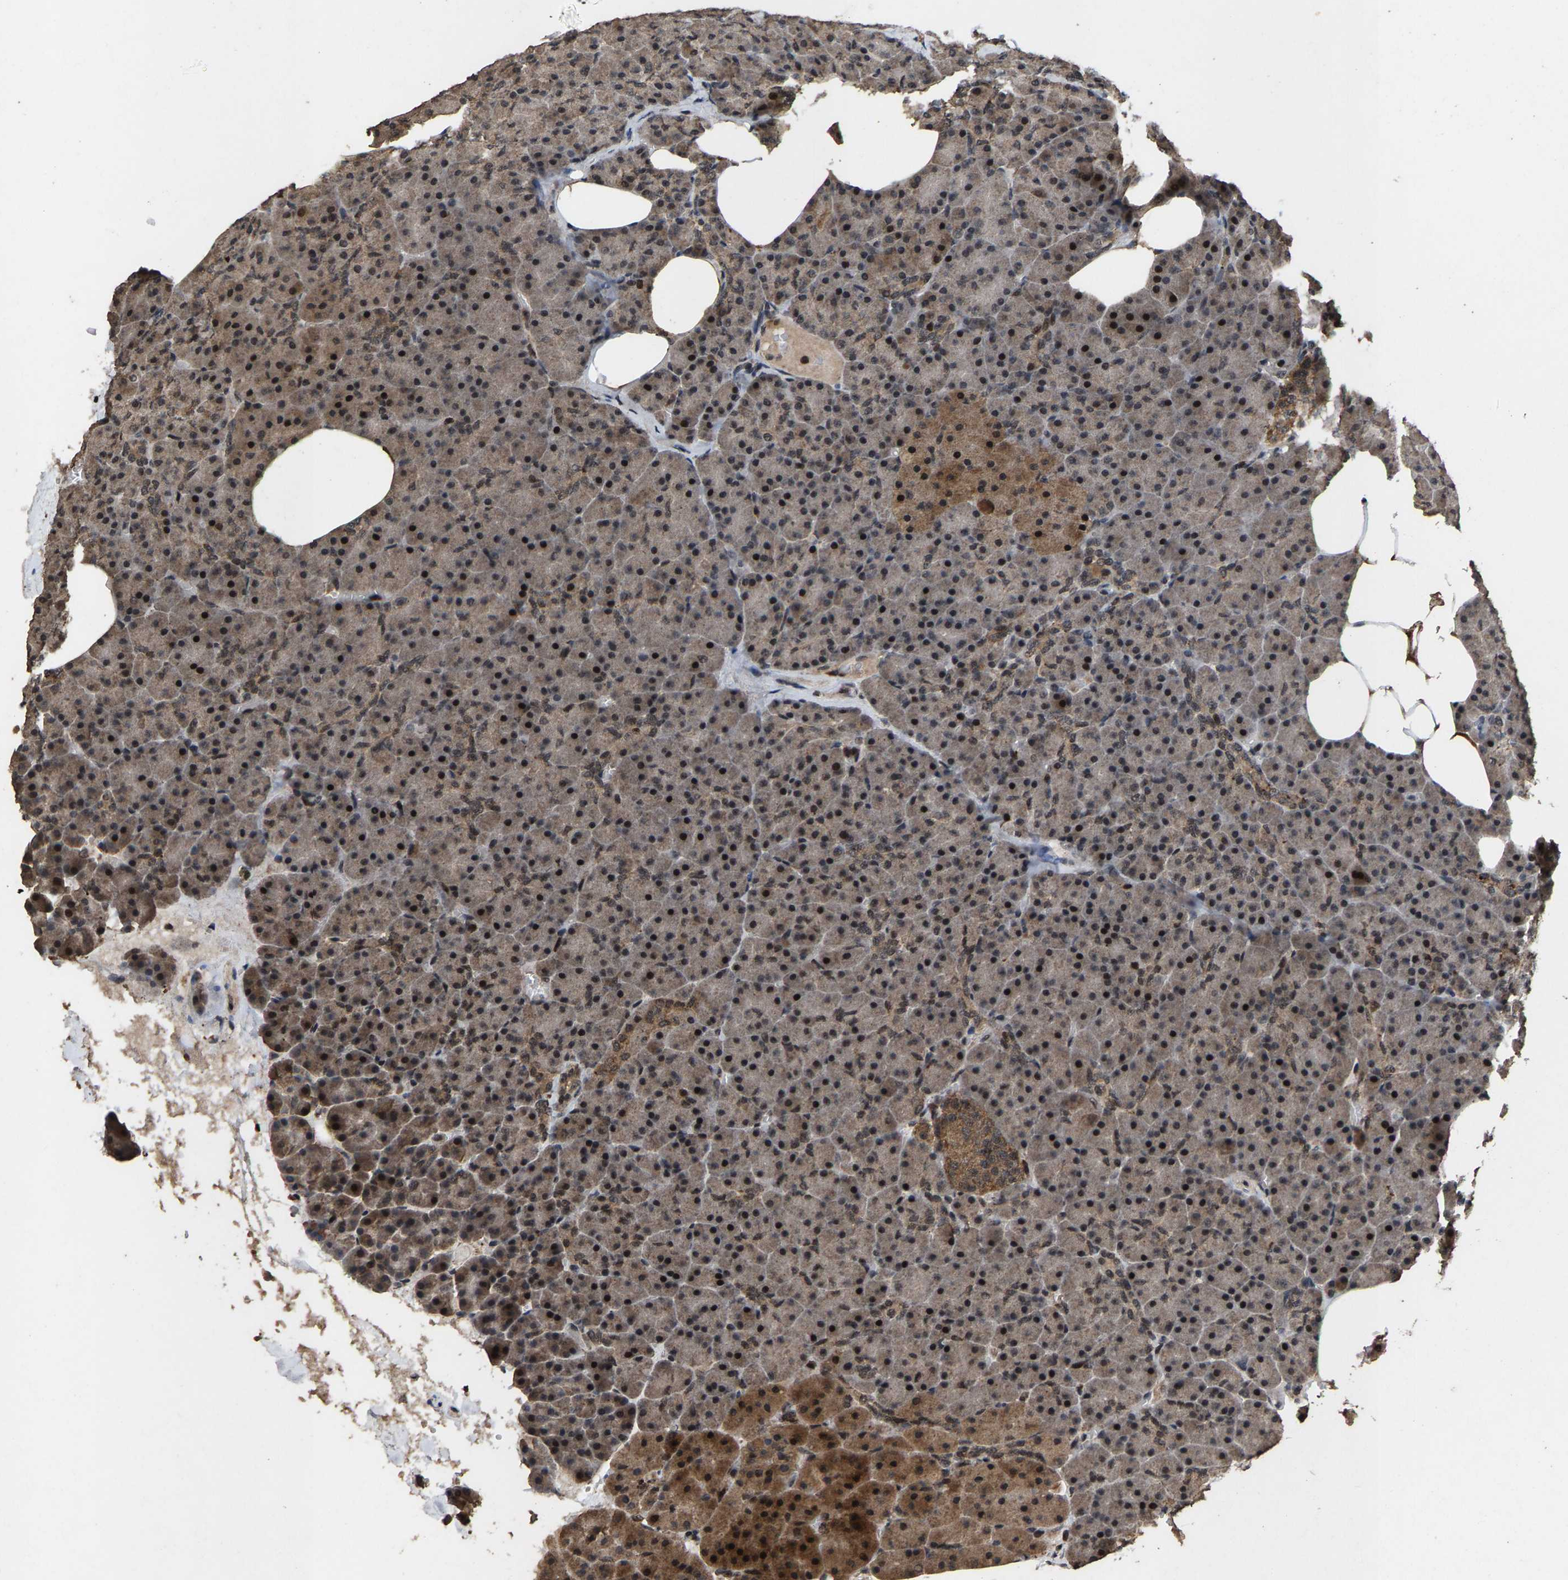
{"staining": {"intensity": "moderate", "quantity": ">75%", "location": "cytoplasmic/membranous,nuclear"}, "tissue": "pancreas", "cell_type": "Exocrine glandular cells", "image_type": "normal", "snomed": [{"axis": "morphology", "description": "Normal tissue, NOS"}, {"axis": "morphology", "description": "Carcinoid, malignant, NOS"}, {"axis": "topography", "description": "Pancreas"}], "caption": "Immunohistochemistry image of normal pancreas: human pancreas stained using IHC shows medium levels of moderate protein expression localized specifically in the cytoplasmic/membranous,nuclear of exocrine glandular cells, appearing as a cytoplasmic/membranous,nuclear brown color.", "gene": "HAUS6", "patient": {"sex": "female", "age": 35}}